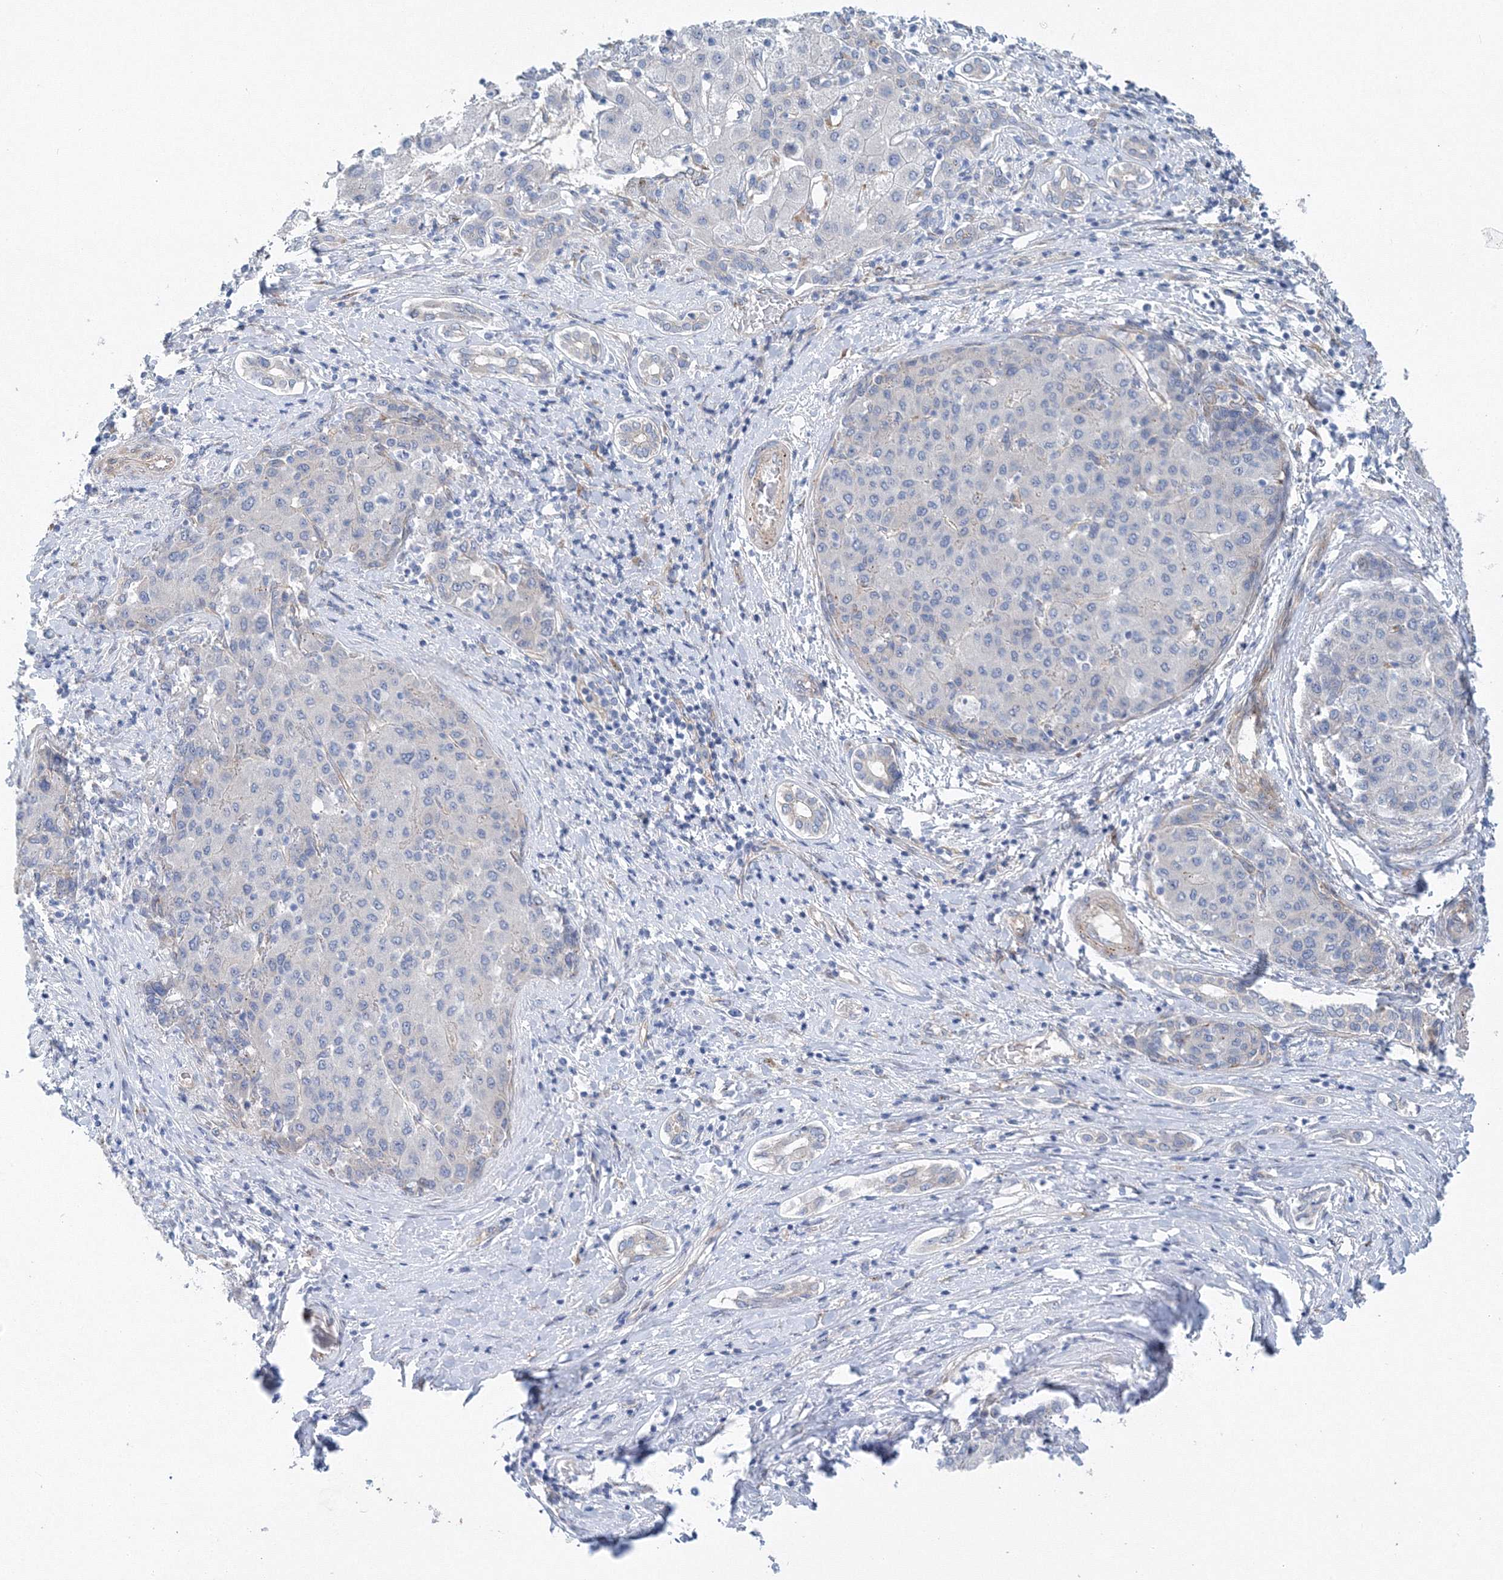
{"staining": {"intensity": "negative", "quantity": "none", "location": "none"}, "tissue": "liver cancer", "cell_type": "Tumor cells", "image_type": "cancer", "snomed": [{"axis": "morphology", "description": "Carcinoma, Hepatocellular, NOS"}, {"axis": "topography", "description": "Liver"}], "caption": "Immunohistochemical staining of human liver hepatocellular carcinoma shows no significant staining in tumor cells.", "gene": "TANC1", "patient": {"sex": "male", "age": 65}}